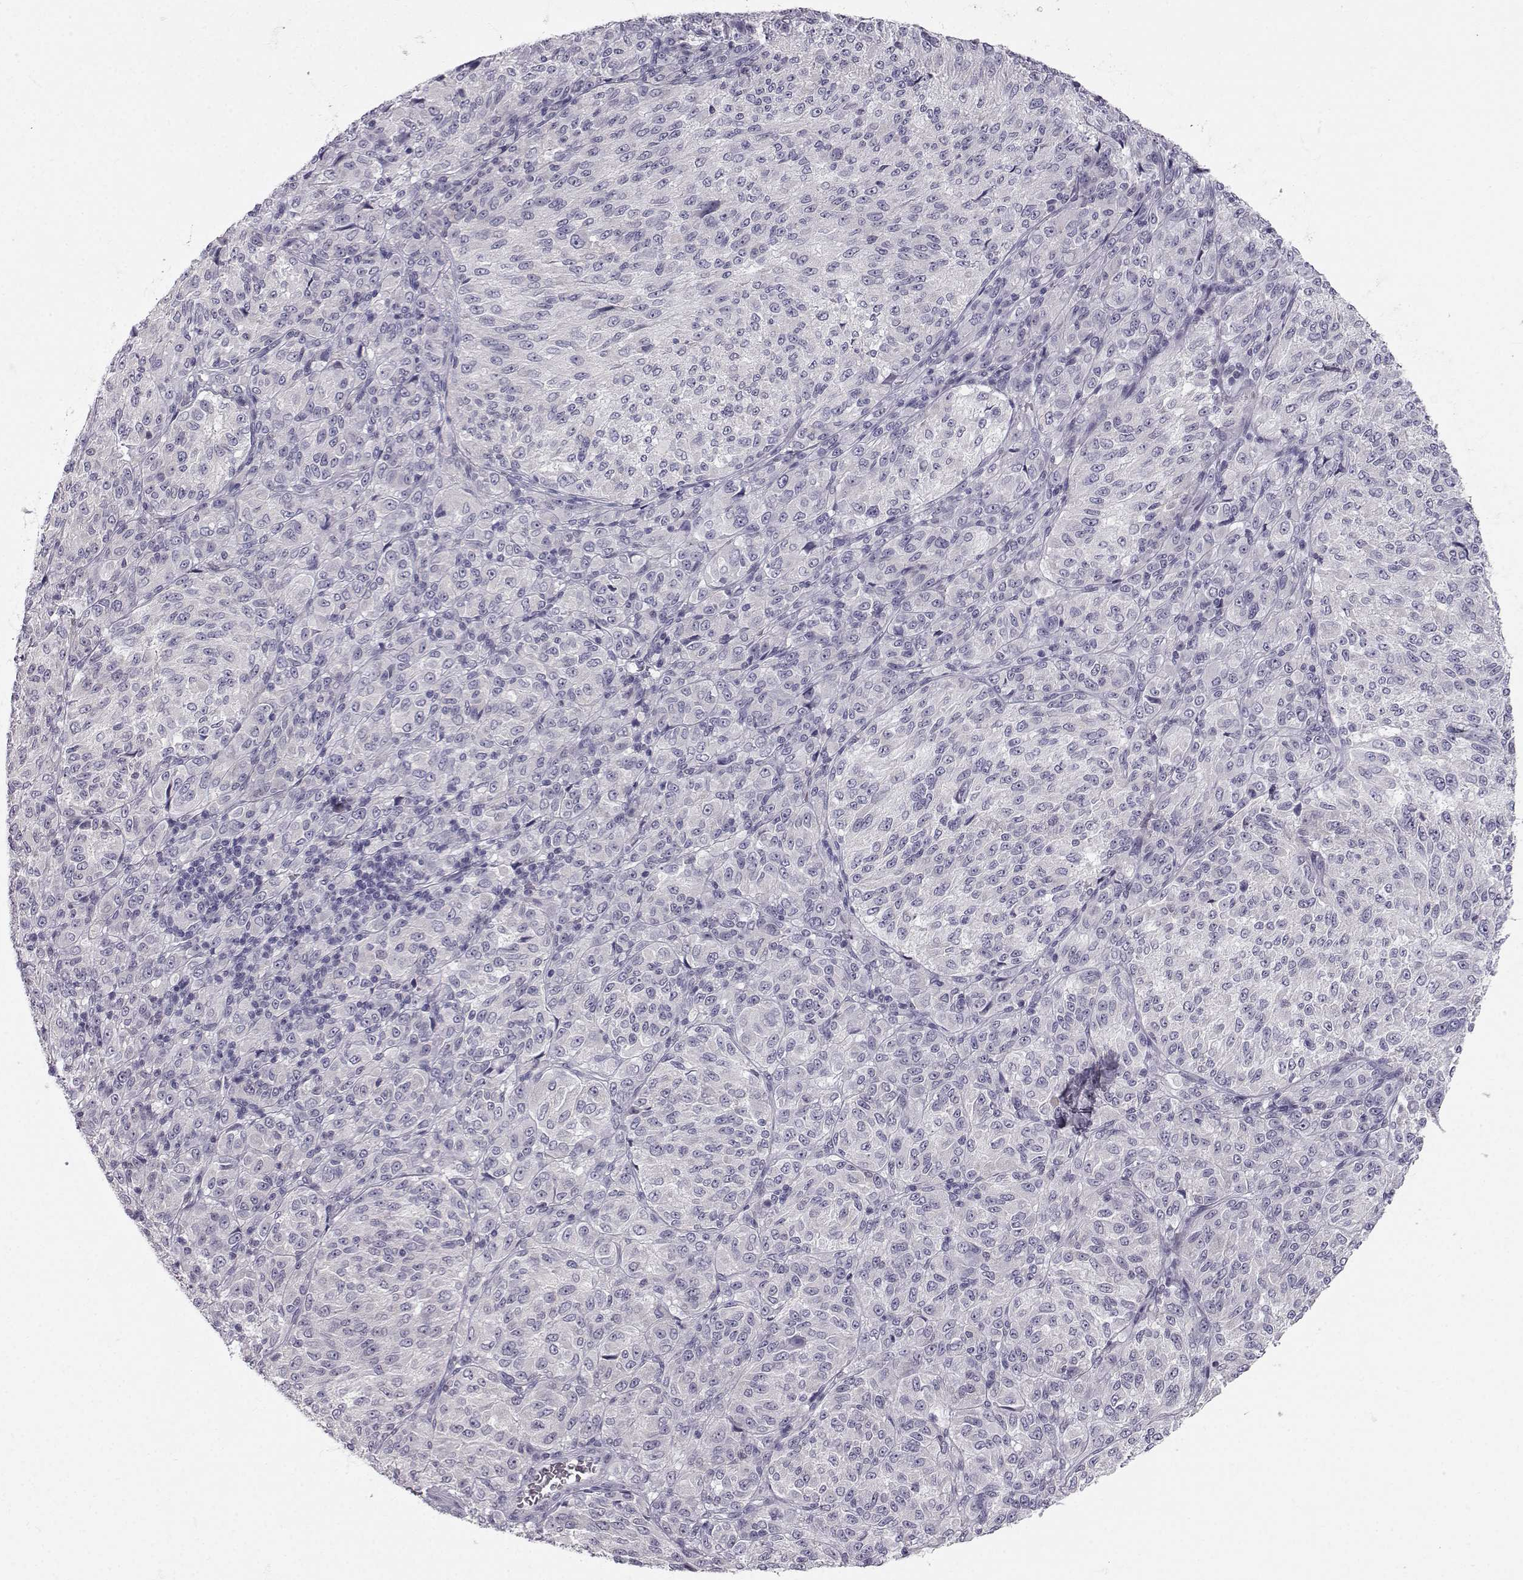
{"staining": {"intensity": "negative", "quantity": "none", "location": "none"}, "tissue": "melanoma", "cell_type": "Tumor cells", "image_type": "cancer", "snomed": [{"axis": "morphology", "description": "Malignant melanoma, Metastatic site"}, {"axis": "topography", "description": "Brain"}], "caption": "Immunohistochemistry (IHC) micrograph of neoplastic tissue: malignant melanoma (metastatic site) stained with DAB shows no significant protein staining in tumor cells.", "gene": "ZNF185", "patient": {"sex": "female", "age": 56}}